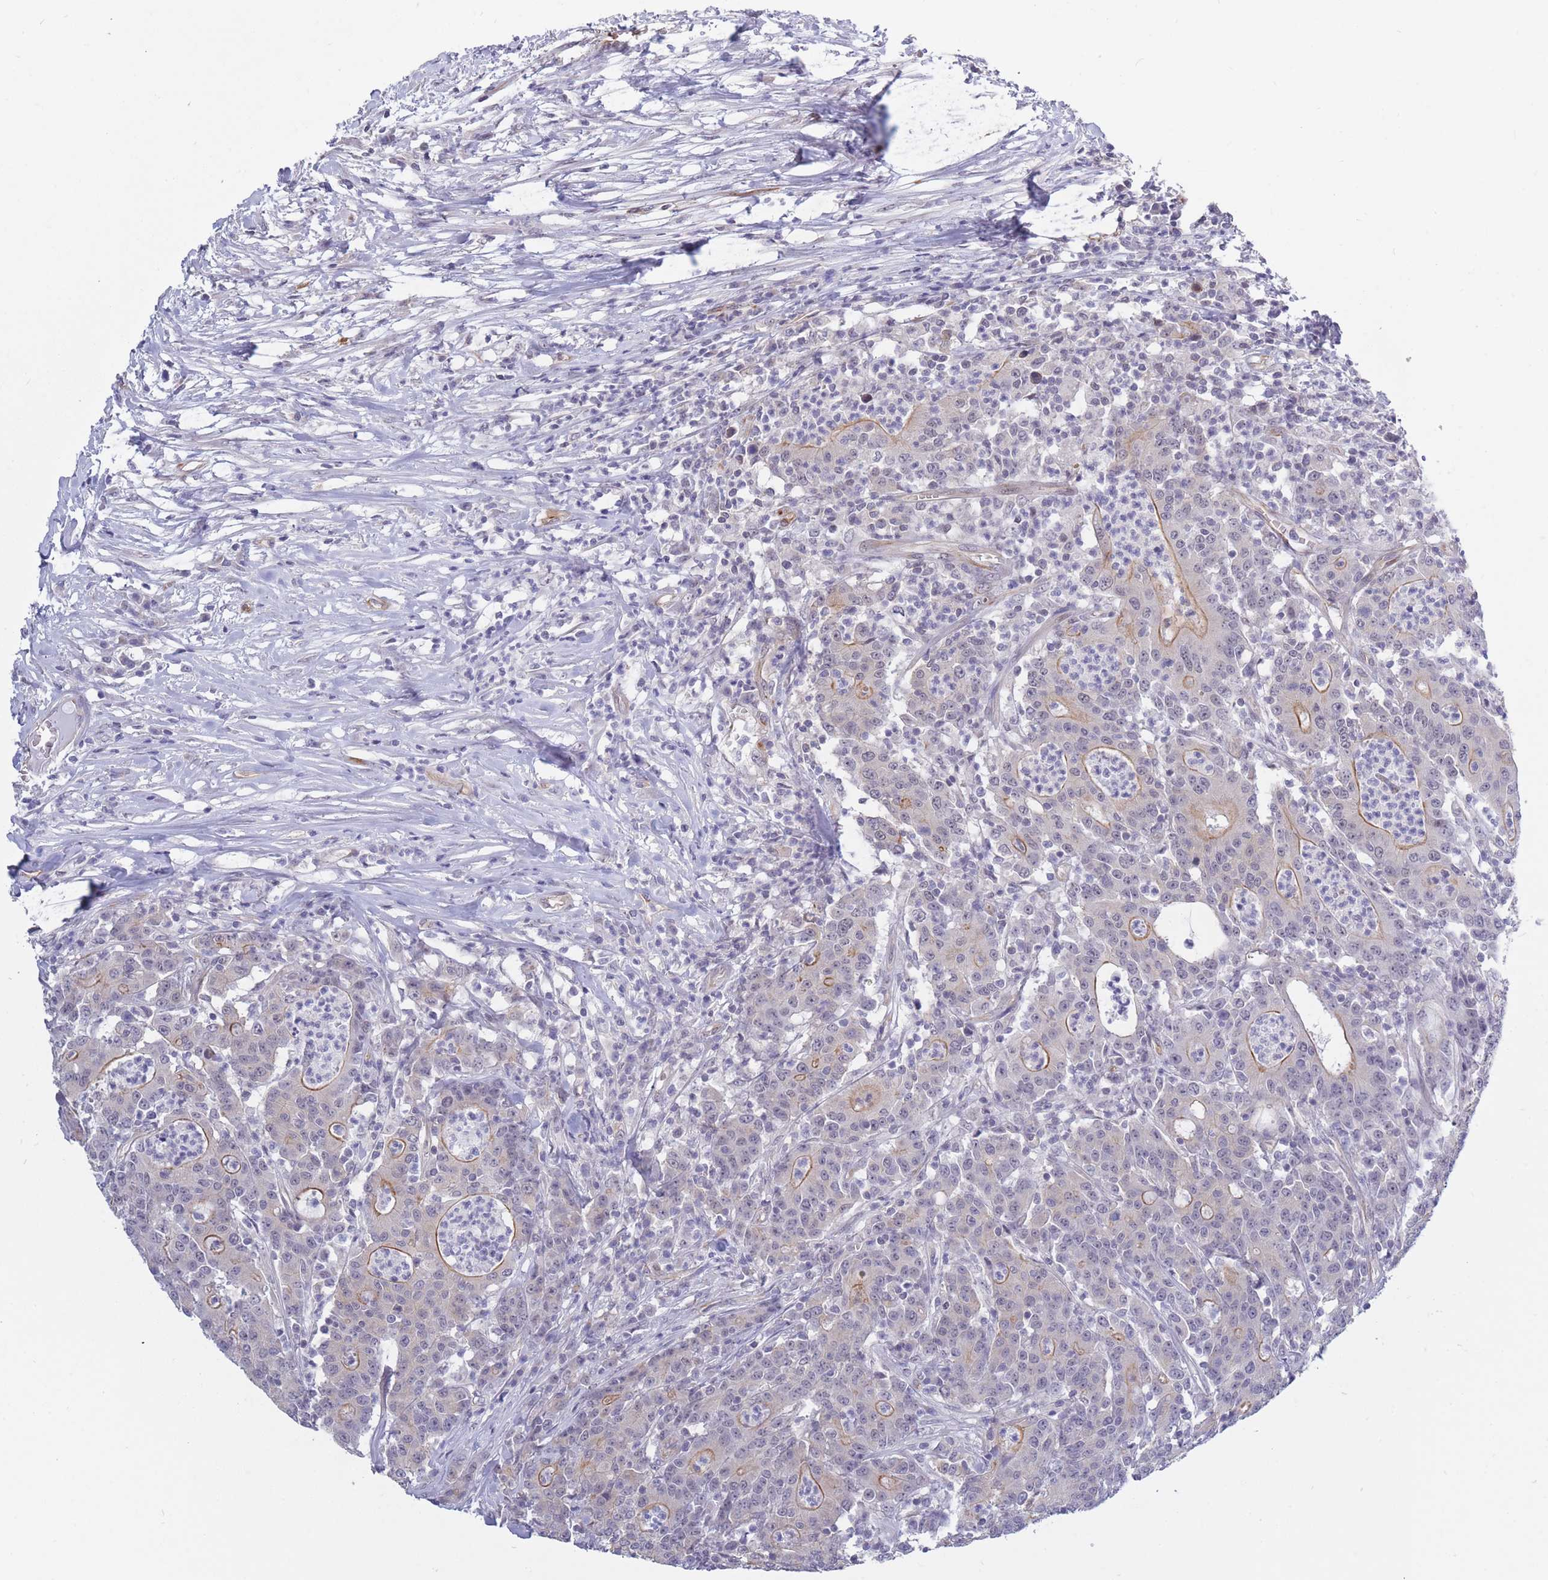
{"staining": {"intensity": "moderate", "quantity": "<25%", "location": "cytoplasmic/membranous"}, "tissue": "colorectal cancer", "cell_type": "Tumor cells", "image_type": "cancer", "snomed": [{"axis": "morphology", "description": "Adenocarcinoma, NOS"}, {"axis": "topography", "description": "Colon"}], "caption": "Approximately <25% of tumor cells in colorectal cancer reveal moderate cytoplasmic/membranous protein positivity as visualized by brown immunohistochemical staining.", "gene": "C19orf25", "patient": {"sex": "male", "age": 83}}